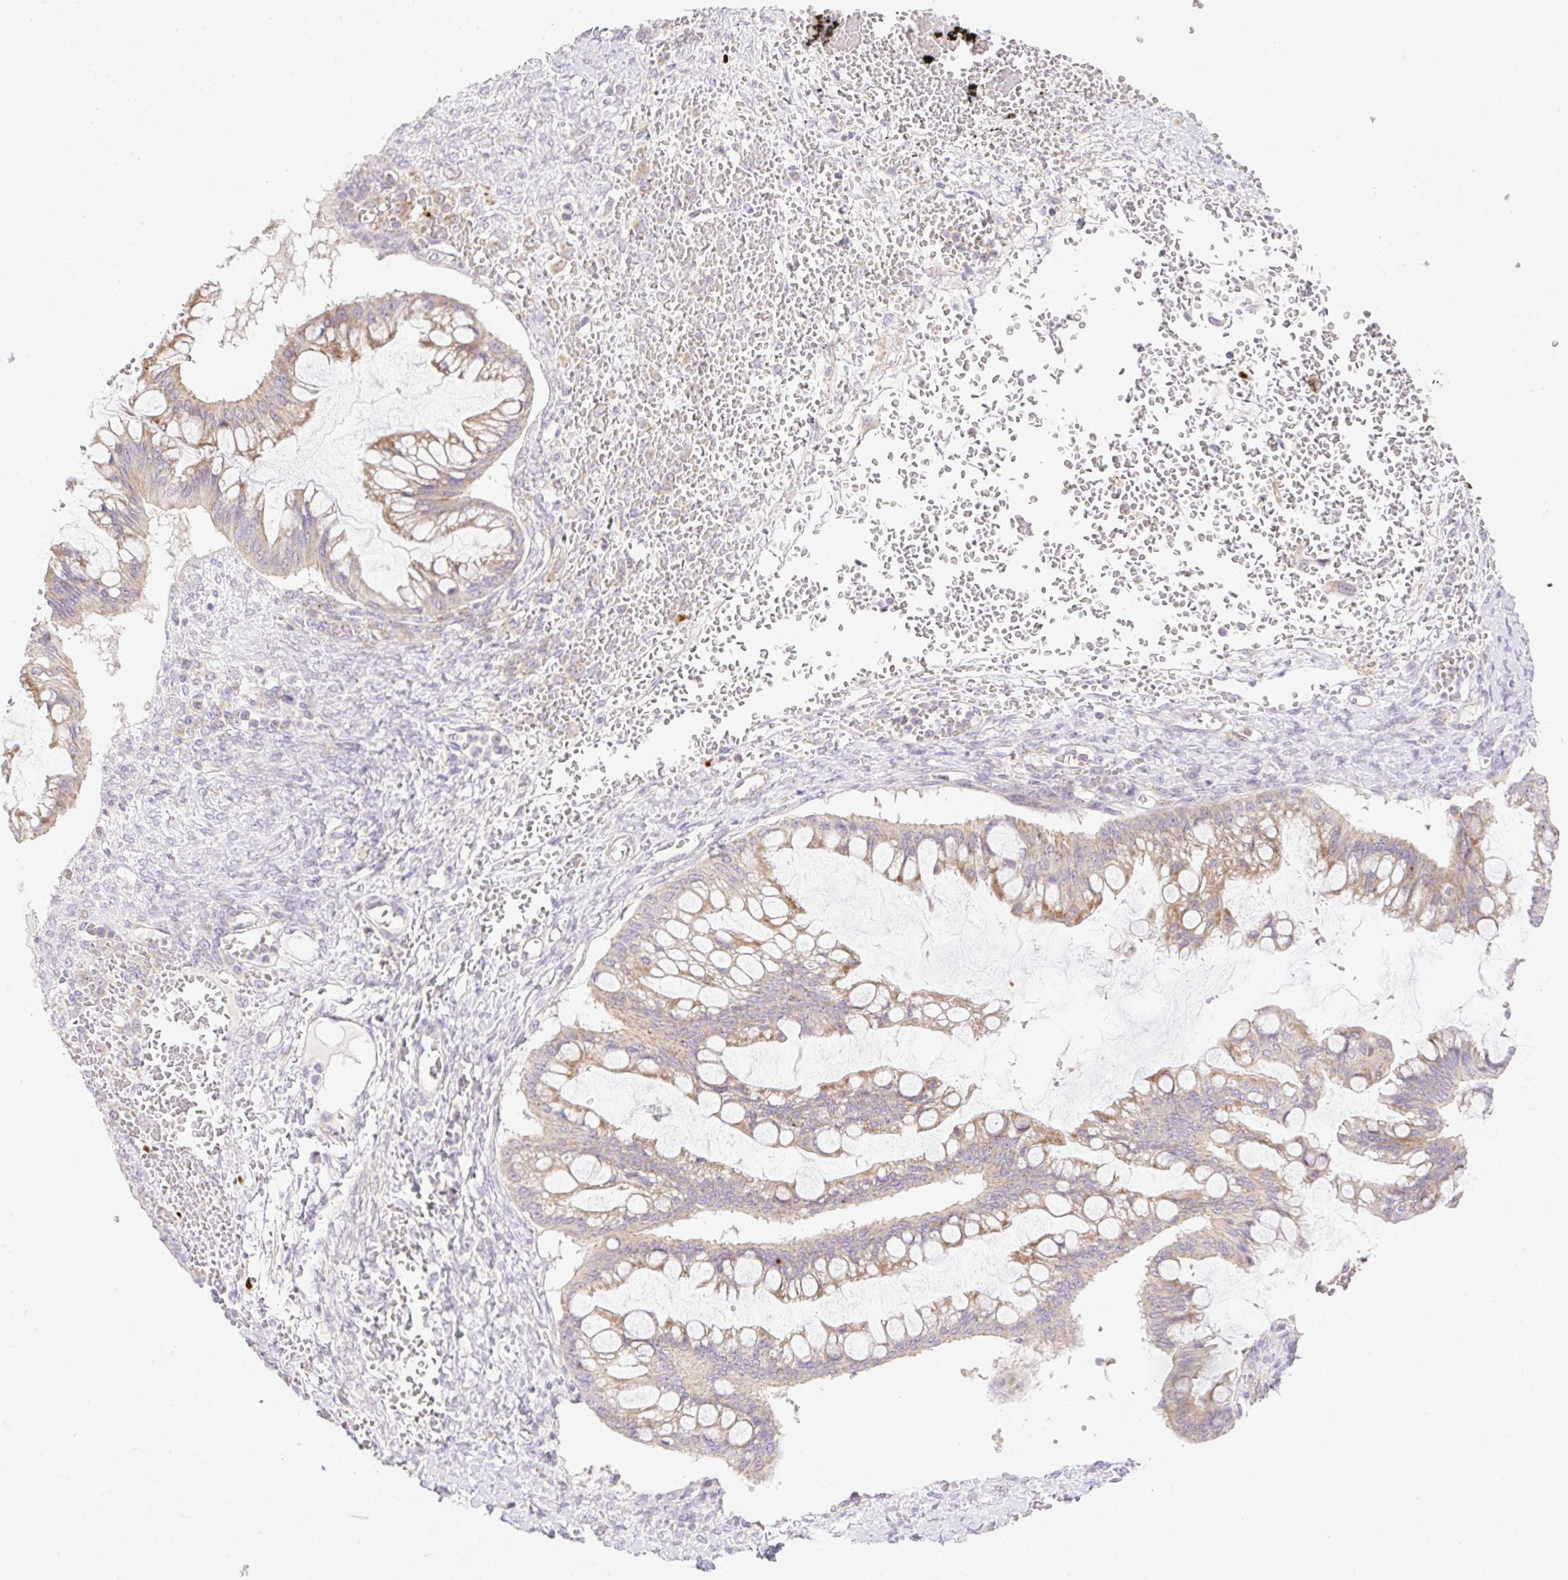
{"staining": {"intensity": "moderate", "quantity": ">75%", "location": "cytoplasmic/membranous"}, "tissue": "ovarian cancer", "cell_type": "Tumor cells", "image_type": "cancer", "snomed": [{"axis": "morphology", "description": "Cystadenocarcinoma, mucinous, NOS"}, {"axis": "topography", "description": "Ovary"}], "caption": "Moderate cytoplasmic/membranous protein positivity is seen in about >75% of tumor cells in ovarian cancer (mucinous cystadenocarcinoma). The protein is stained brown, and the nuclei are stained in blue (DAB IHC with brightfield microscopy, high magnification).", "gene": "VPS25", "patient": {"sex": "female", "age": 73}}